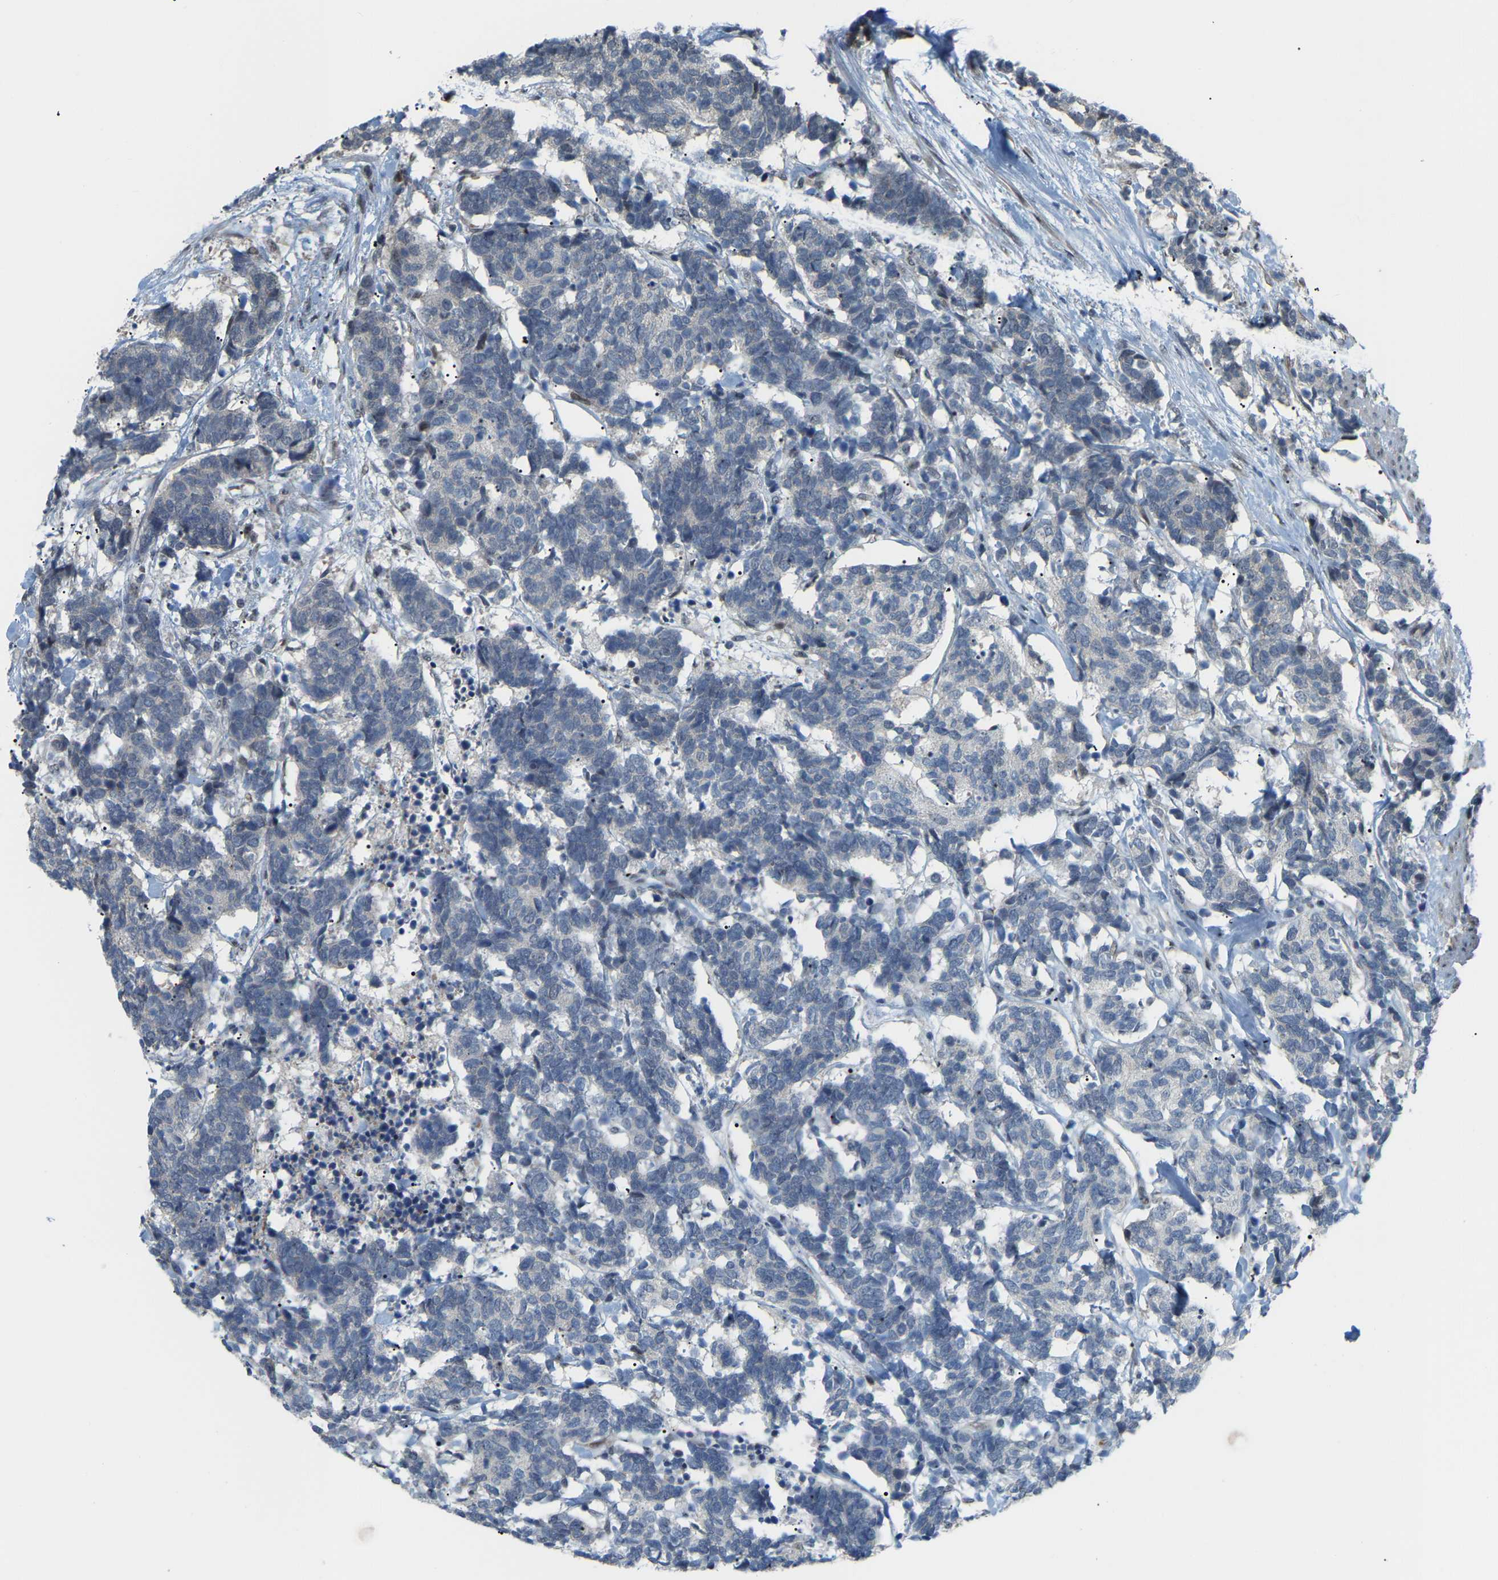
{"staining": {"intensity": "negative", "quantity": "none", "location": "none"}, "tissue": "carcinoid", "cell_type": "Tumor cells", "image_type": "cancer", "snomed": [{"axis": "morphology", "description": "Carcinoma, NOS"}, {"axis": "morphology", "description": "Carcinoid, malignant, NOS"}, {"axis": "topography", "description": "Urinary bladder"}], "caption": "Tumor cells are negative for brown protein staining in carcinoma.", "gene": "CROT", "patient": {"sex": "male", "age": 57}}